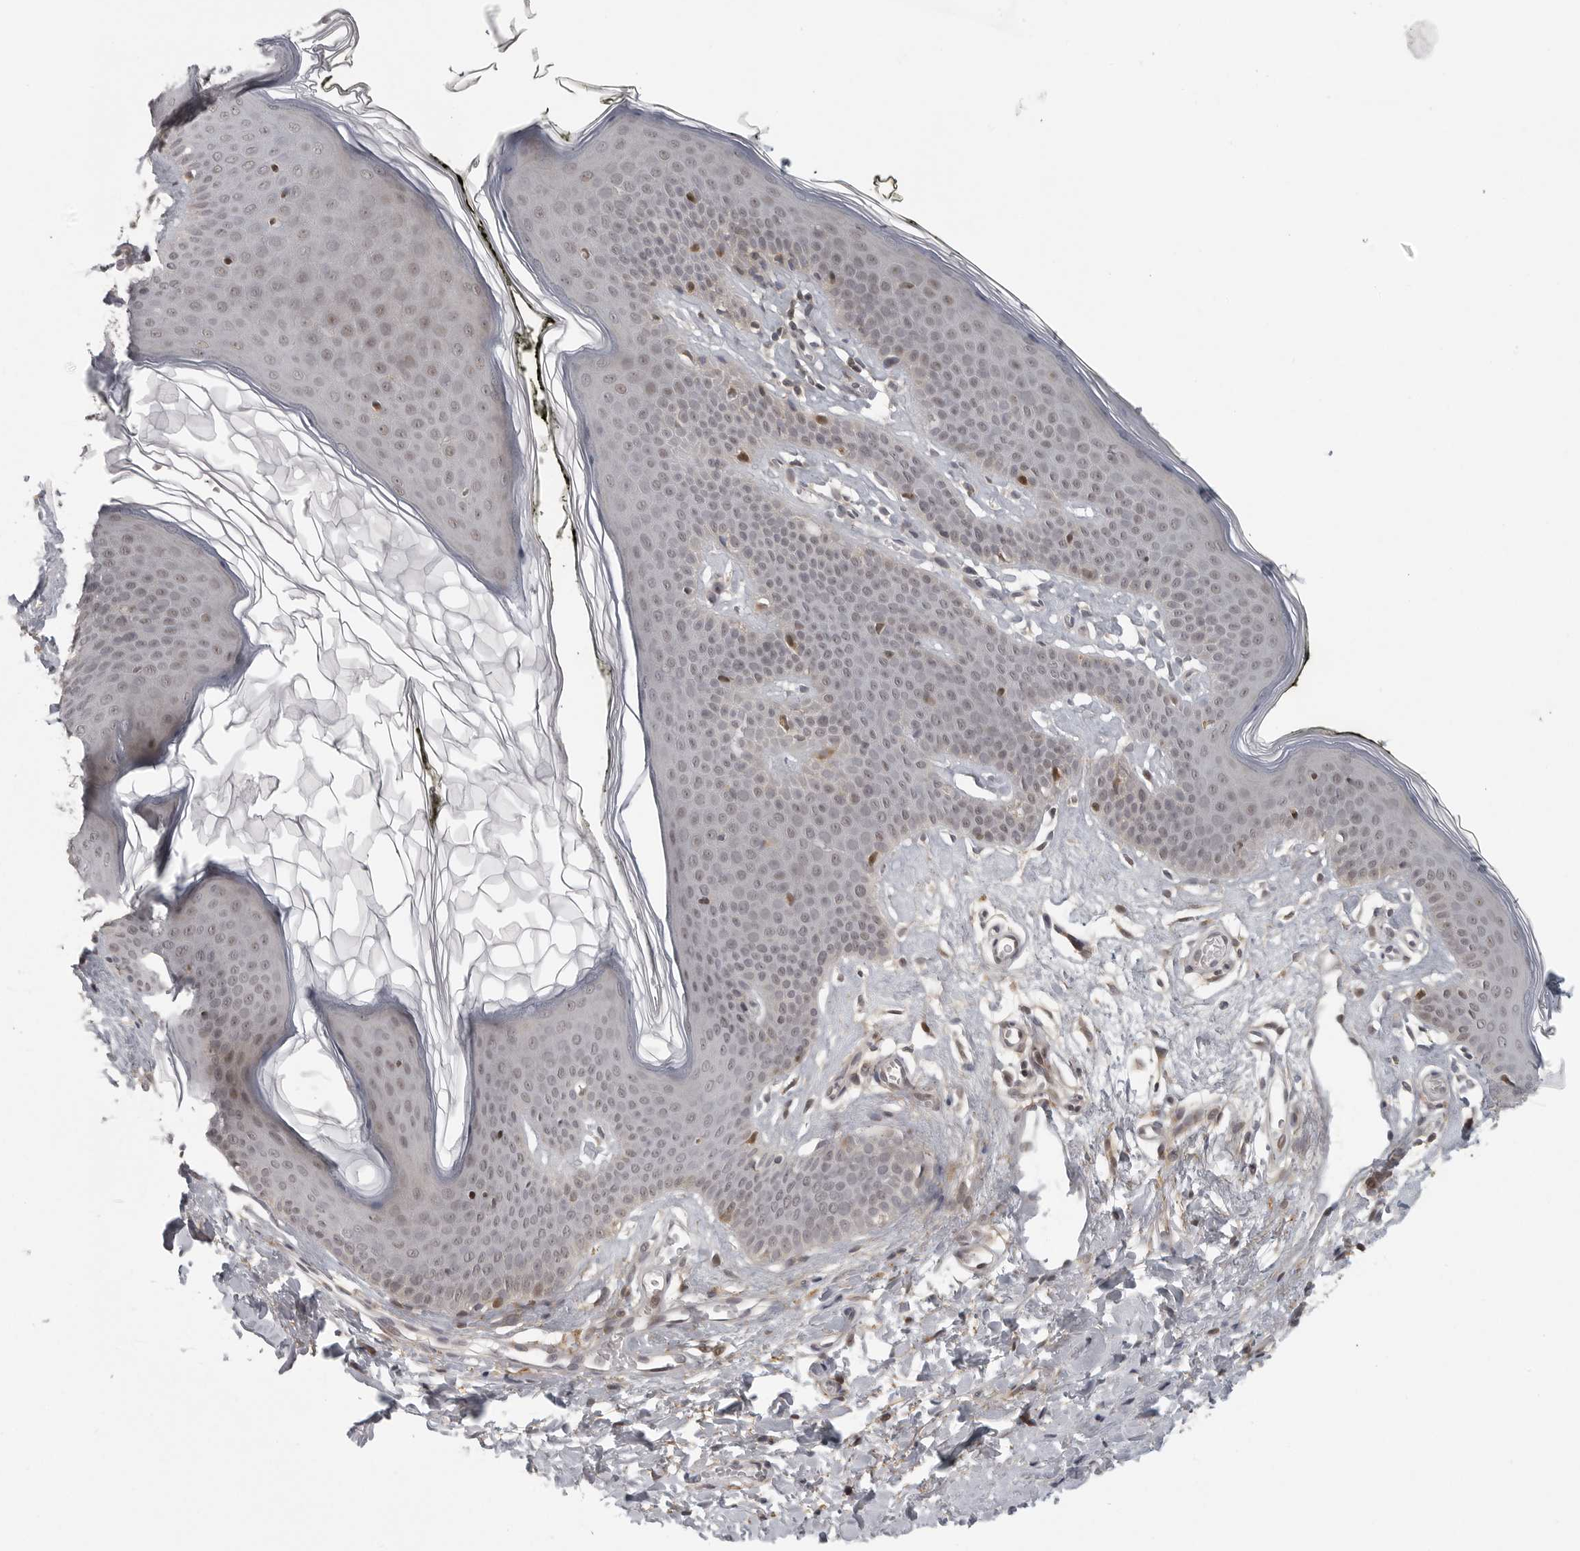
{"staining": {"intensity": "weak", "quantity": "25%-75%", "location": "cytoplasmic/membranous,nuclear"}, "tissue": "skin", "cell_type": "Epidermal cells", "image_type": "normal", "snomed": [{"axis": "morphology", "description": "Normal tissue, NOS"}, {"axis": "morphology", "description": "Inflammation, NOS"}, {"axis": "topography", "description": "Vulva"}], "caption": "Protein expression by IHC shows weak cytoplasmic/membranous,nuclear positivity in approximately 25%-75% of epidermal cells in benign skin.", "gene": "UROD", "patient": {"sex": "female", "age": 84}}